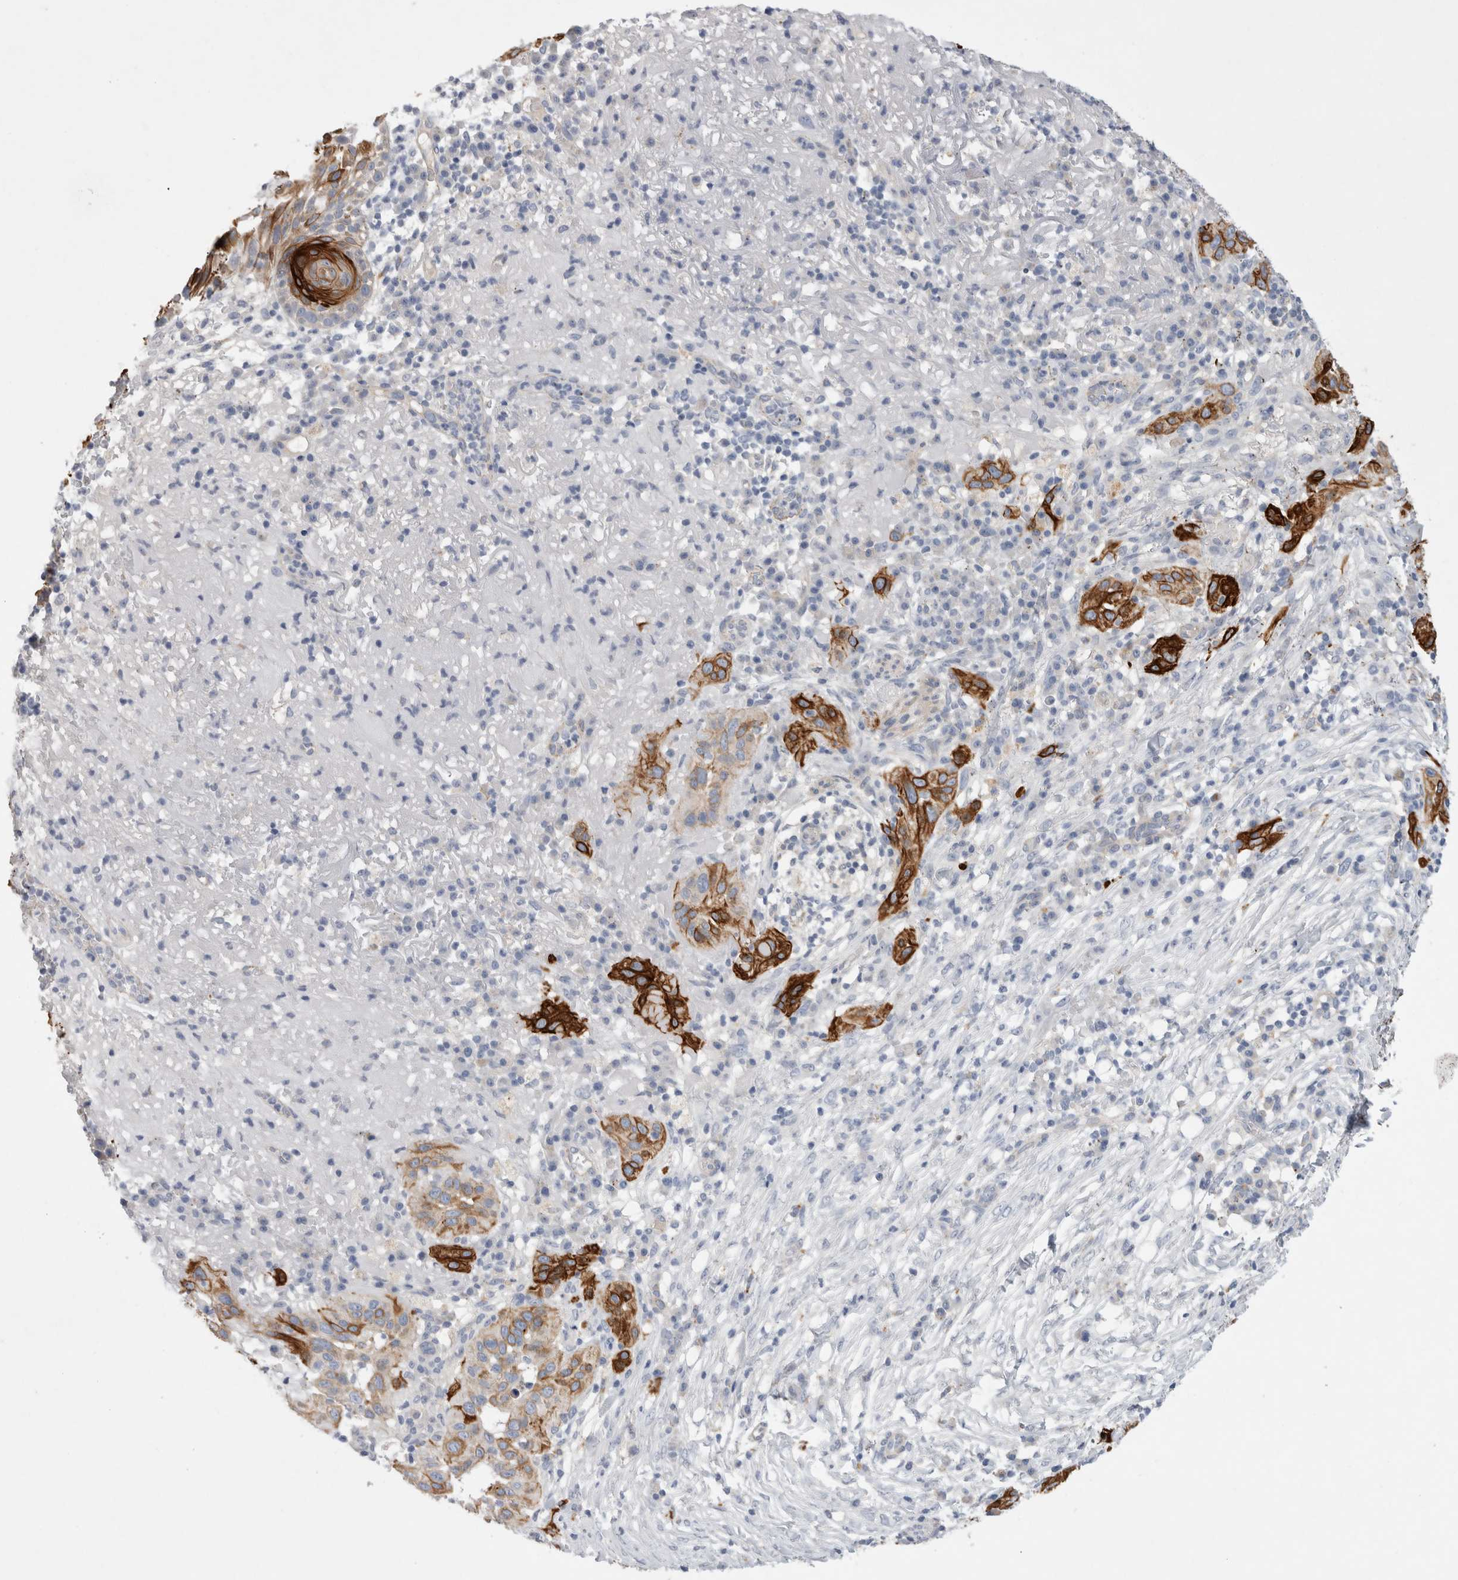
{"staining": {"intensity": "strong", "quantity": ">75%", "location": "cytoplasmic/membranous"}, "tissue": "skin cancer", "cell_type": "Tumor cells", "image_type": "cancer", "snomed": [{"axis": "morphology", "description": "Normal tissue, NOS"}, {"axis": "morphology", "description": "Squamous cell carcinoma, NOS"}, {"axis": "topography", "description": "Skin"}], "caption": "DAB immunohistochemical staining of human squamous cell carcinoma (skin) reveals strong cytoplasmic/membranous protein positivity in about >75% of tumor cells.", "gene": "GAA", "patient": {"sex": "female", "age": 96}}